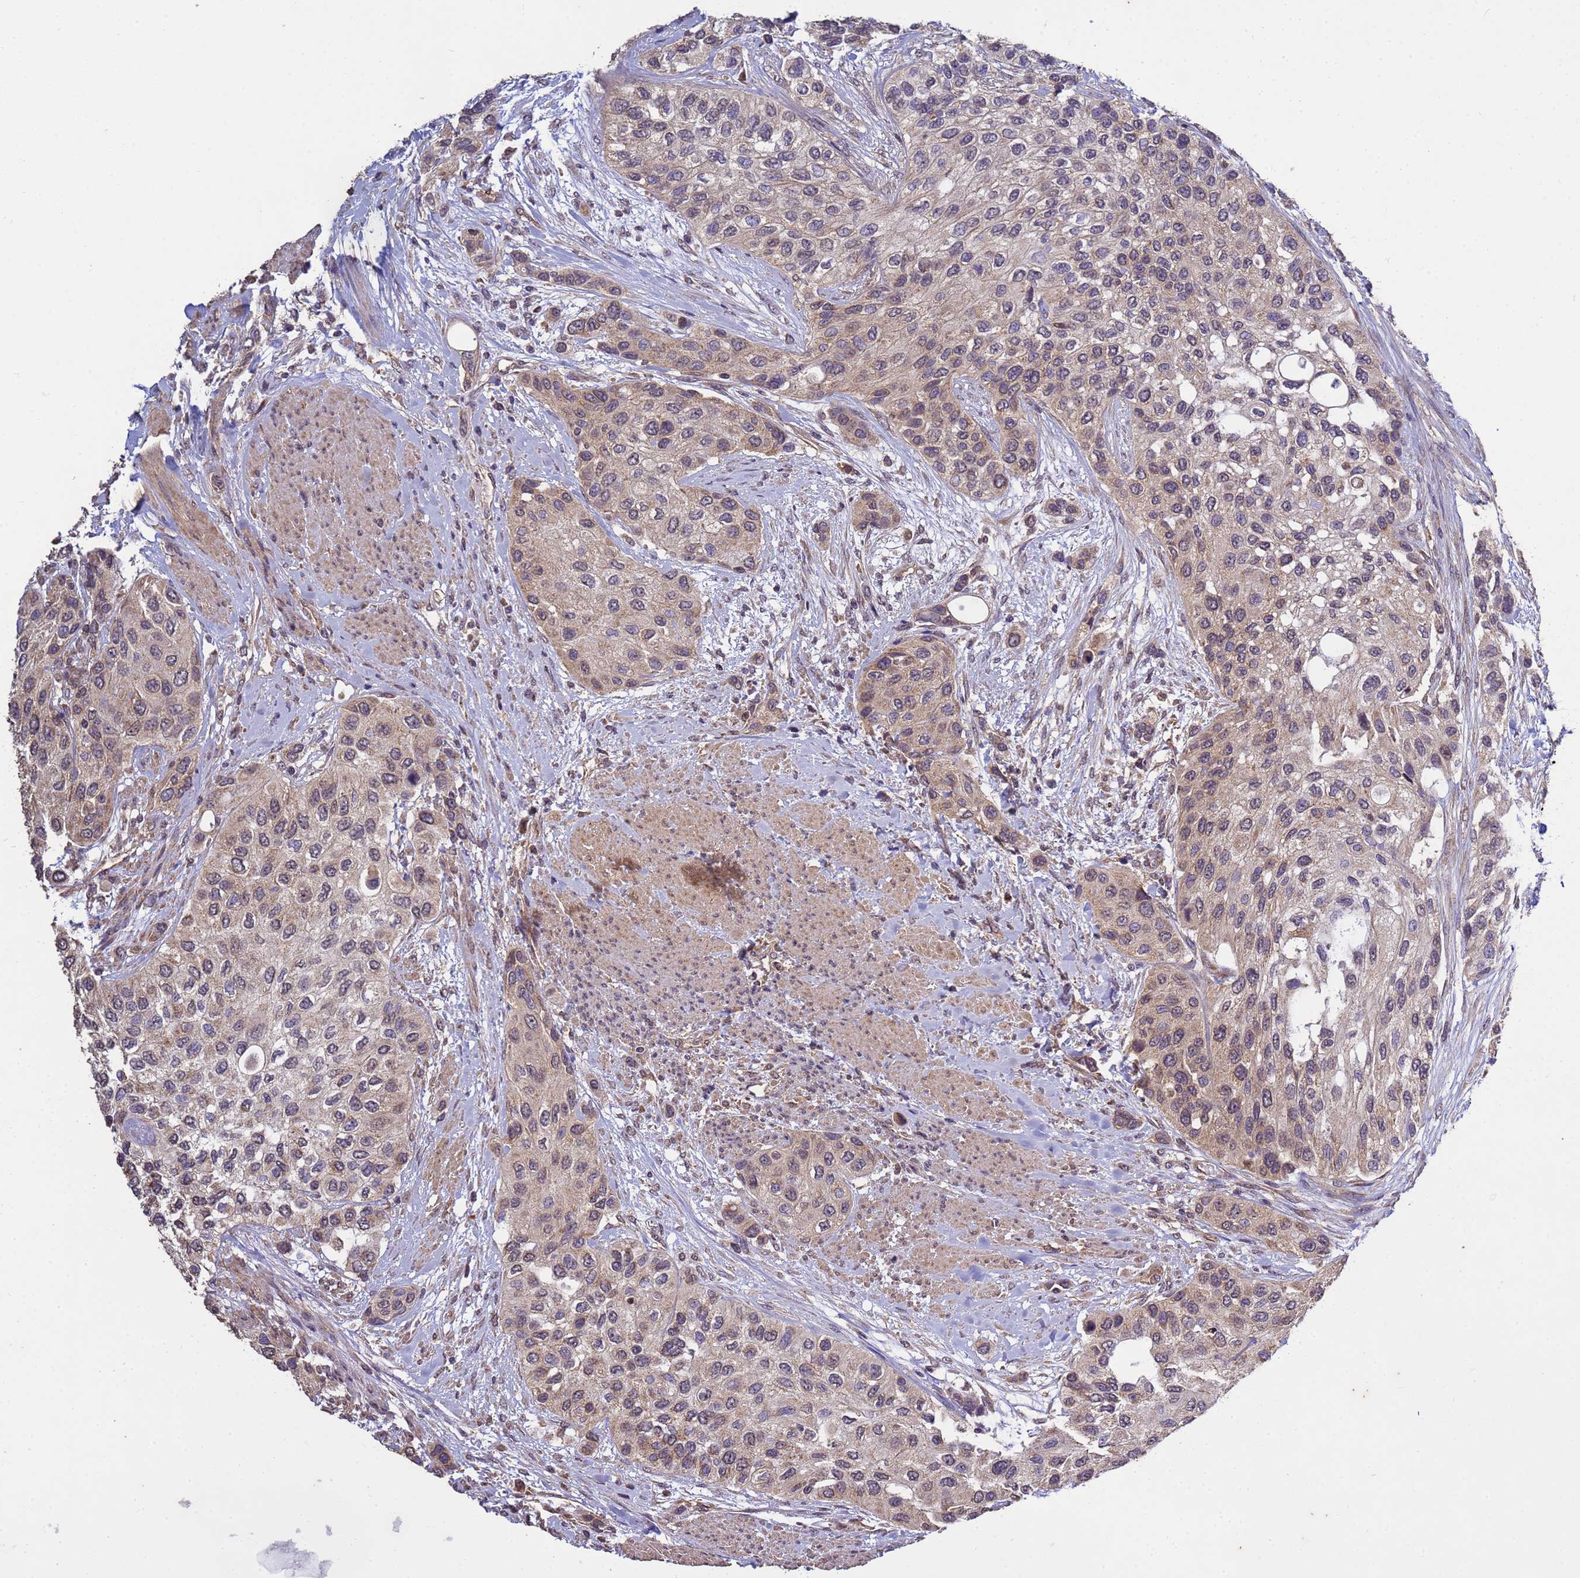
{"staining": {"intensity": "moderate", "quantity": "25%-75%", "location": "cytoplasmic/membranous"}, "tissue": "urothelial cancer", "cell_type": "Tumor cells", "image_type": "cancer", "snomed": [{"axis": "morphology", "description": "Normal tissue, NOS"}, {"axis": "morphology", "description": "Urothelial carcinoma, High grade"}, {"axis": "topography", "description": "Vascular tissue"}, {"axis": "topography", "description": "Urinary bladder"}], "caption": "Immunohistochemistry of urothelial cancer reveals medium levels of moderate cytoplasmic/membranous staining in approximately 25%-75% of tumor cells.", "gene": "P2RX7", "patient": {"sex": "female", "age": 56}}